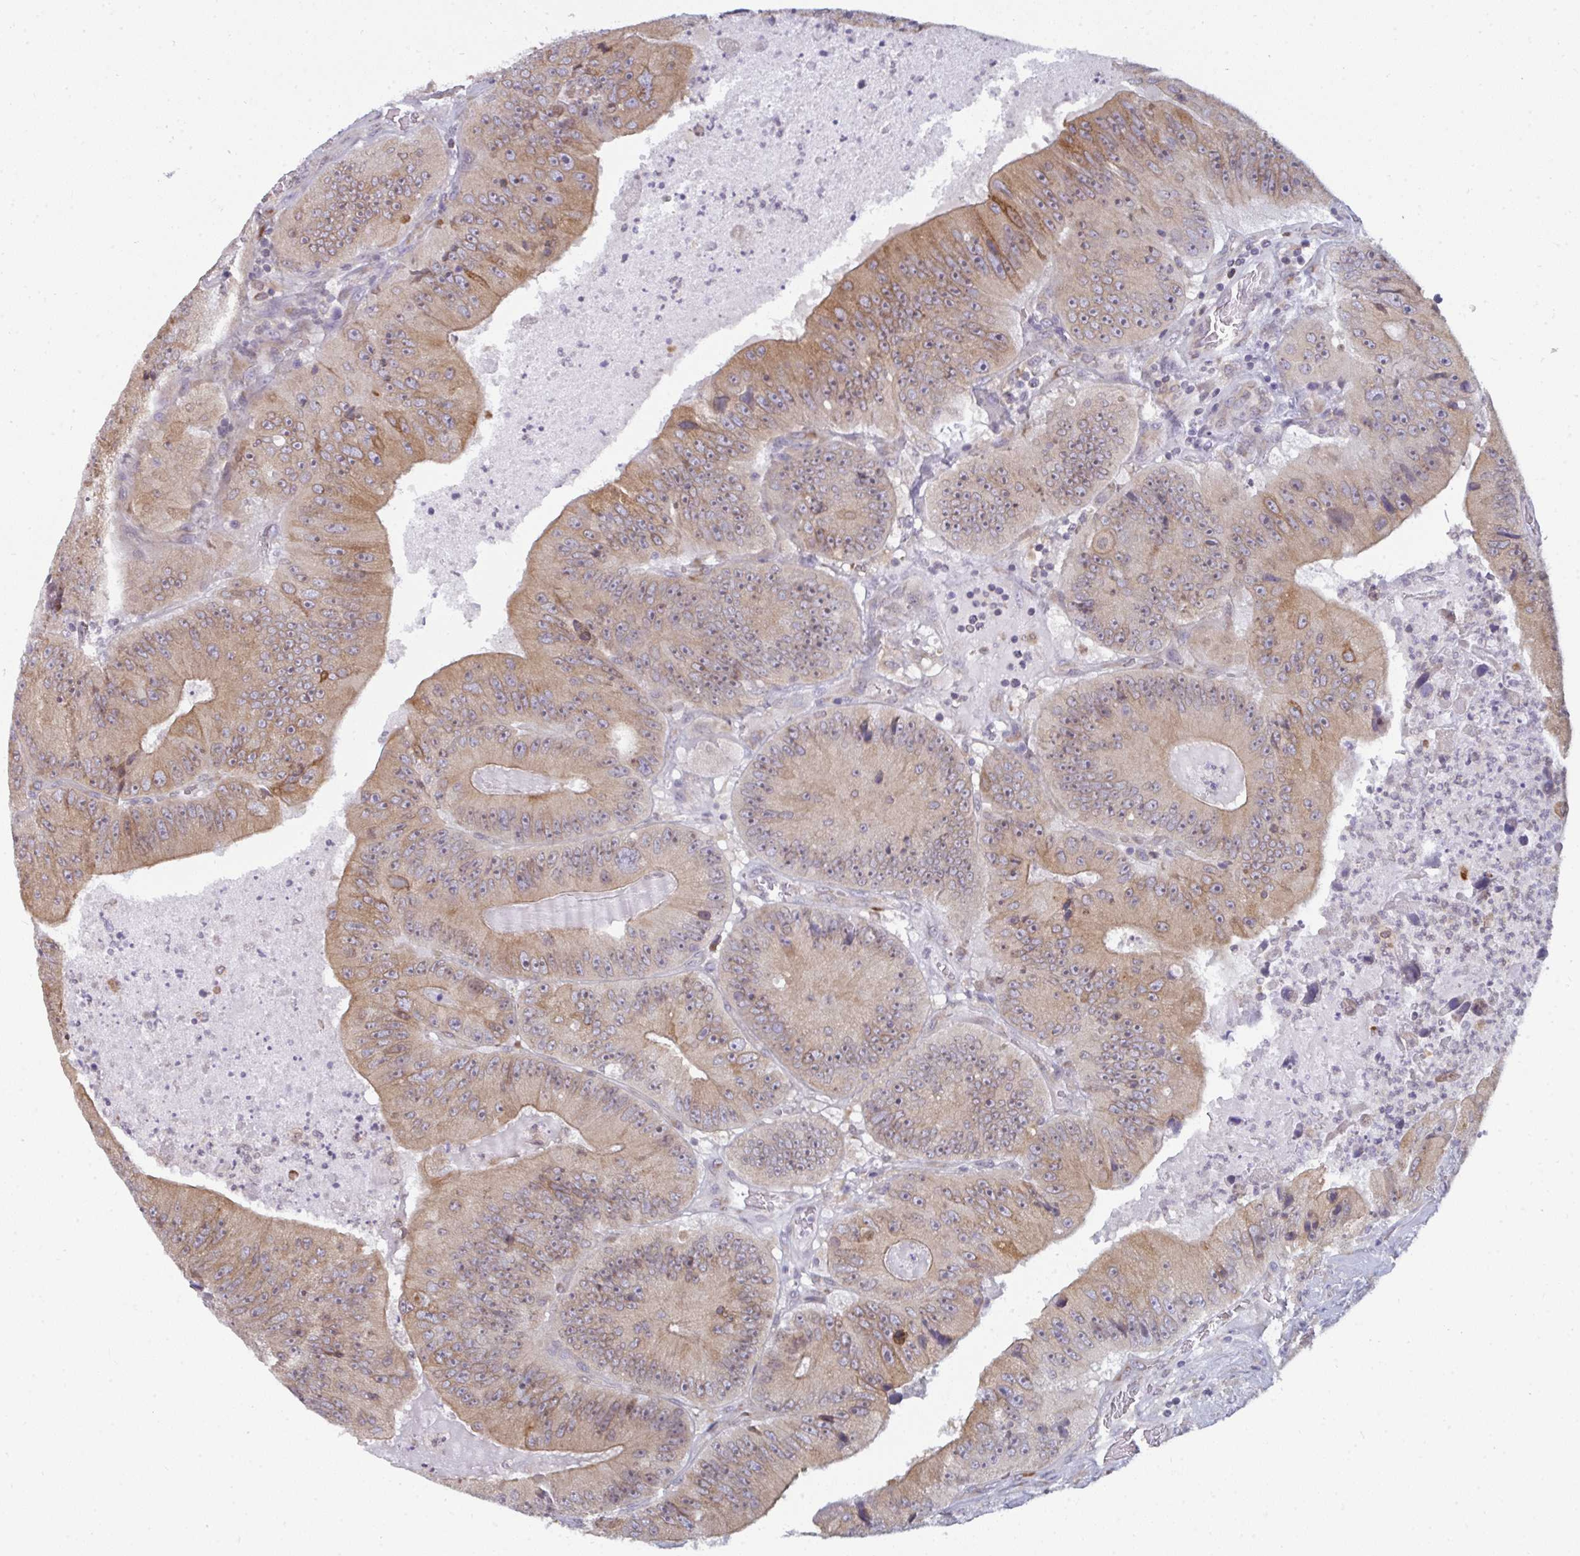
{"staining": {"intensity": "moderate", "quantity": ">75%", "location": "cytoplasmic/membranous"}, "tissue": "colorectal cancer", "cell_type": "Tumor cells", "image_type": "cancer", "snomed": [{"axis": "morphology", "description": "Adenocarcinoma, NOS"}, {"axis": "topography", "description": "Colon"}], "caption": "Colorectal cancer stained with a brown dye exhibits moderate cytoplasmic/membranous positive staining in approximately >75% of tumor cells.", "gene": "LYSMD4", "patient": {"sex": "female", "age": 86}}